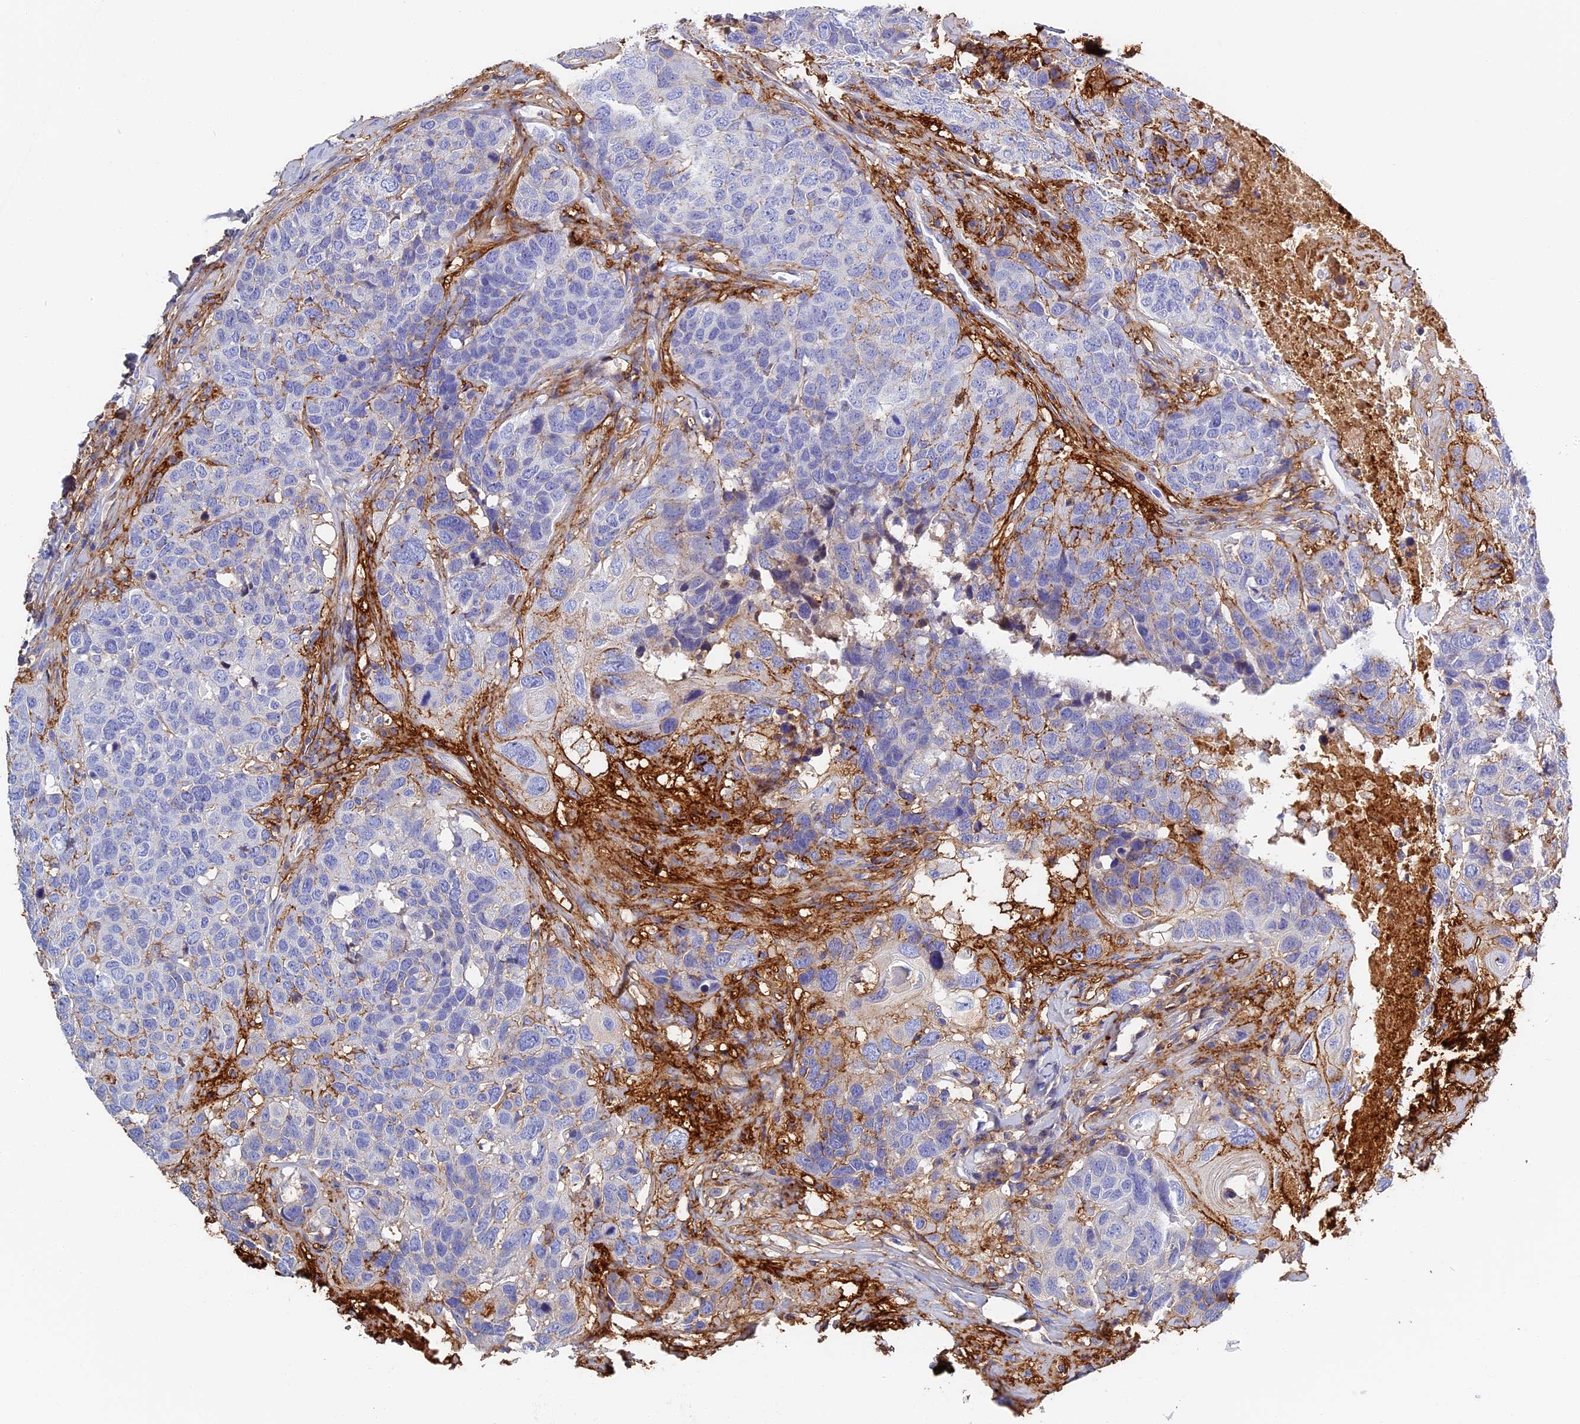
{"staining": {"intensity": "moderate", "quantity": "<25%", "location": "cytoplasmic/membranous"}, "tissue": "head and neck cancer", "cell_type": "Tumor cells", "image_type": "cancer", "snomed": [{"axis": "morphology", "description": "Squamous cell carcinoma, NOS"}, {"axis": "topography", "description": "Head-Neck"}], "caption": "The photomicrograph displays a brown stain indicating the presence of a protein in the cytoplasmic/membranous of tumor cells in head and neck squamous cell carcinoma. (Stains: DAB (3,3'-diaminobenzidine) in brown, nuclei in blue, Microscopy: brightfield microscopy at high magnification).", "gene": "ITIH1", "patient": {"sex": "male", "age": 66}}